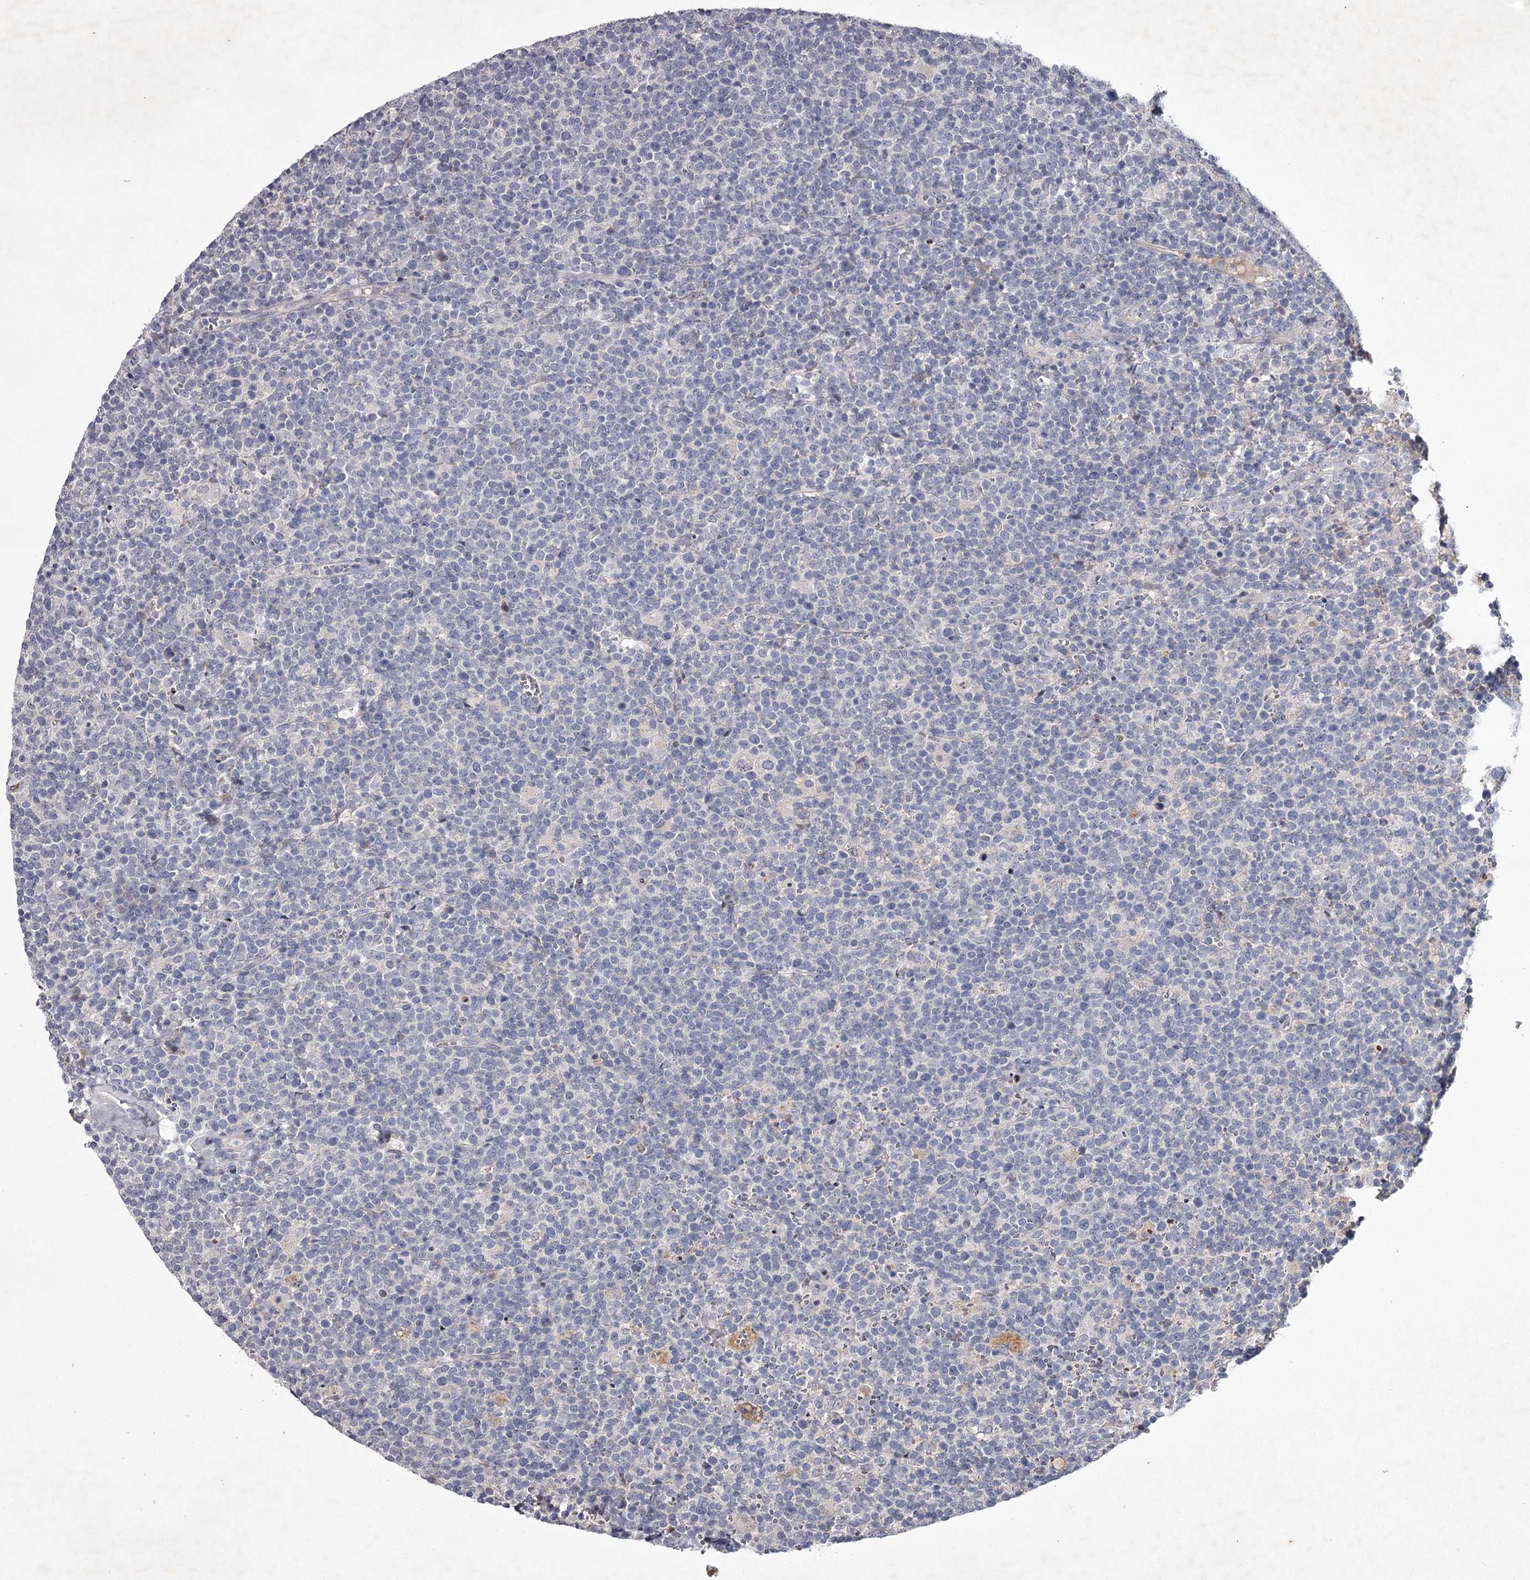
{"staining": {"intensity": "negative", "quantity": "none", "location": "none"}, "tissue": "lymphoma", "cell_type": "Tumor cells", "image_type": "cancer", "snomed": [{"axis": "morphology", "description": "Malignant lymphoma, non-Hodgkin's type, High grade"}, {"axis": "topography", "description": "Lymph node"}], "caption": "Lymphoma stained for a protein using immunohistochemistry (IHC) shows no staining tumor cells.", "gene": "FDXACB1", "patient": {"sex": "male", "age": 61}}